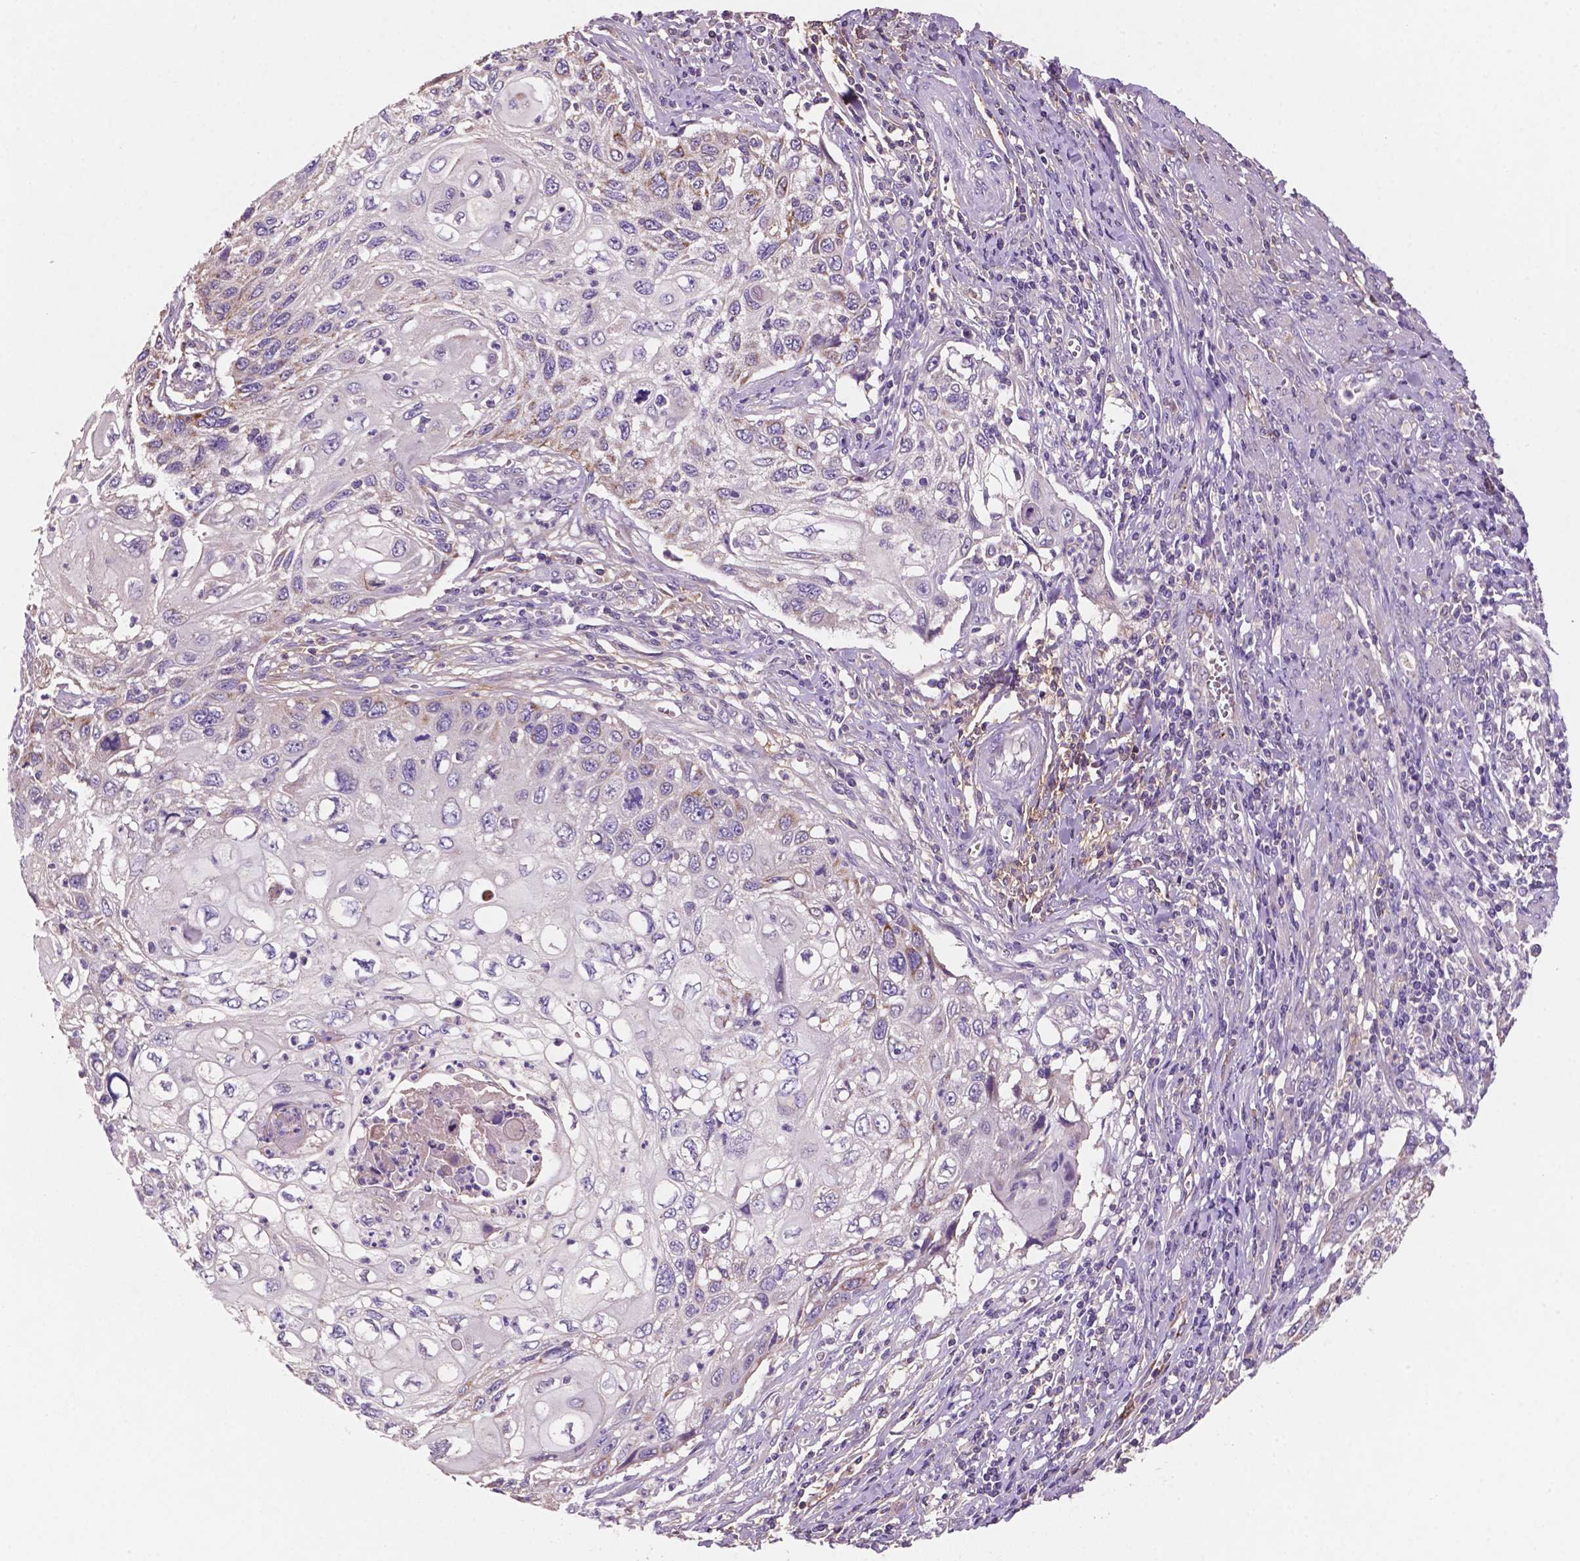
{"staining": {"intensity": "negative", "quantity": "none", "location": "none"}, "tissue": "cervical cancer", "cell_type": "Tumor cells", "image_type": "cancer", "snomed": [{"axis": "morphology", "description": "Squamous cell carcinoma, NOS"}, {"axis": "topography", "description": "Cervix"}], "caption": "Tumor cells show no significant staining in cervical cancer (squamous cell carcinoma).", "gene": "MKRN2OS", "patient": {"sex": "female", "age": 70}}